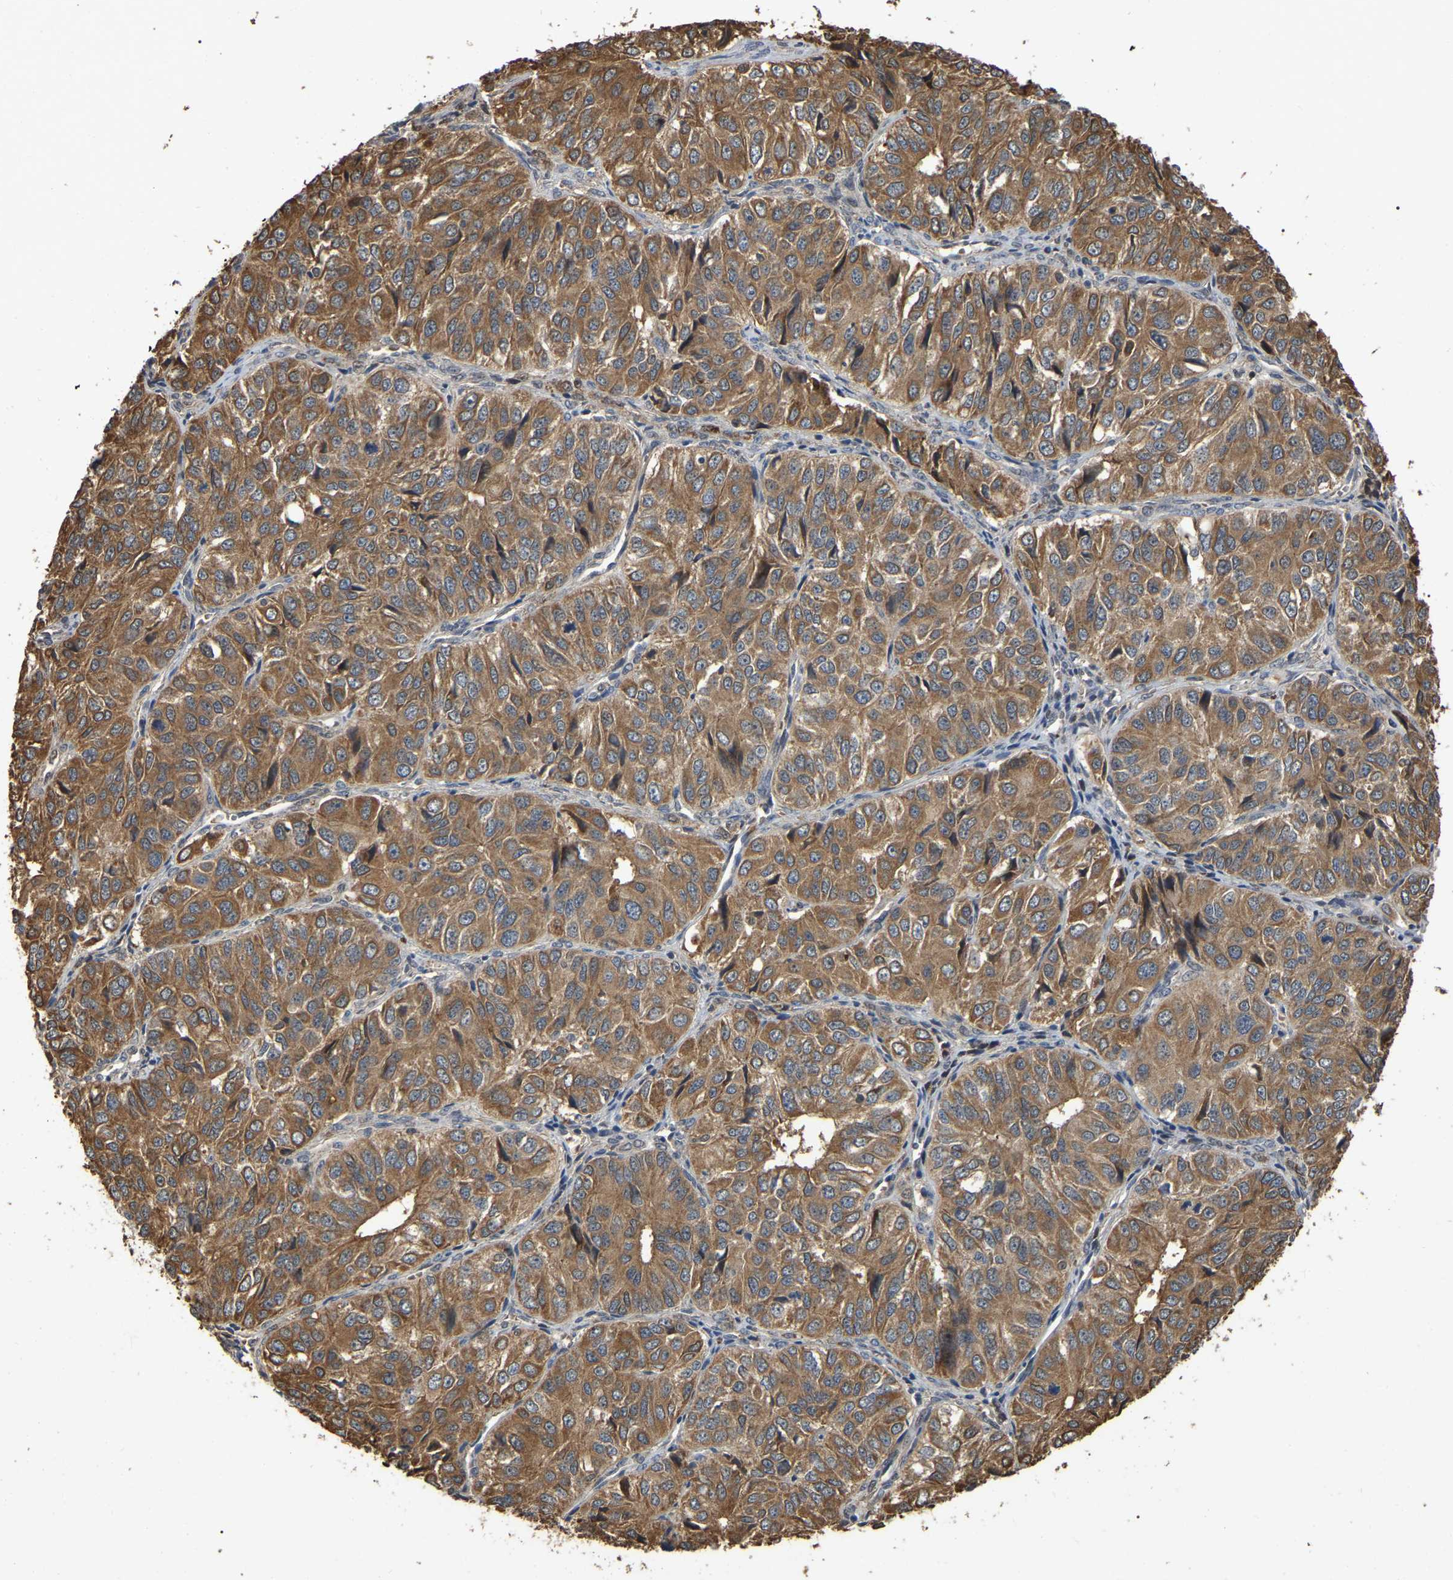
{"staining": {"intensity": "moderate", "quantity": ">75%", "location": "cytoplasmic/membranous"}, "tissue": "ovarian cancer", "cell_type": "Tumor cells", "image_type": "cancer", "snomed": [{"axis": "morphology", "description": "Carcinoma, endometroid"}, {"axis": "topography", "description": "Ovary"}], "caption": "Ovarian endometroid carcinoma tissue shows moderate cytoplasmic/membranous positivity in approximately >75% of tumor cells", "gene": "FAM219A", "patient": {"sex": "female", "age": 51}}